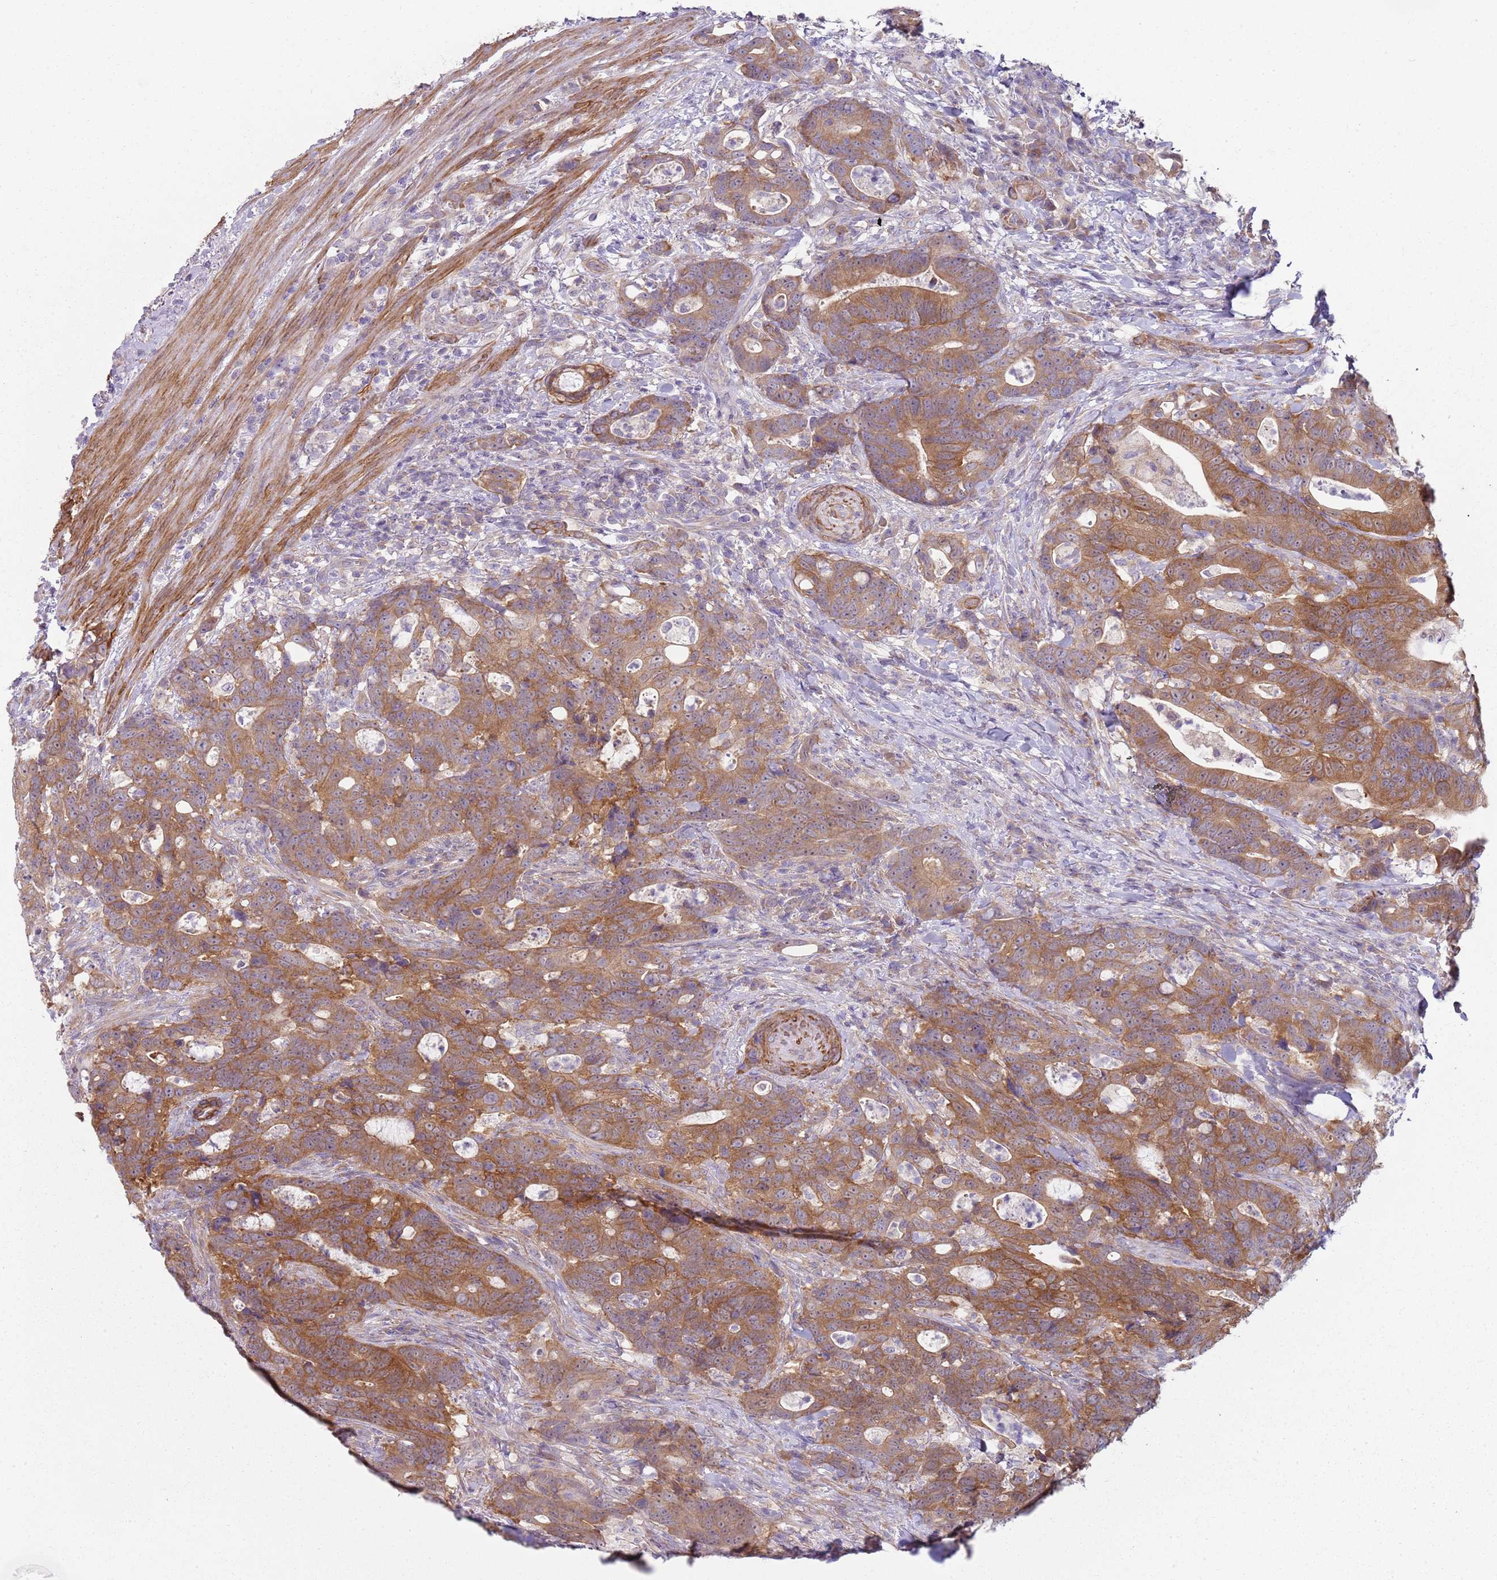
{"staining": {"intensity": "moderate", "quantity": ">75%", "location": "cytoplasmic/membranous"}, "tissue": "colorectal cancer", "cell_type": "Tumor cells", "image_type": "cancer", "snomed": [{"axis": "morphology", "description": "Adenocarcinoma, NOS"}, {"axis": "topography", "description": "Colon"}], "caption": "Protein expression analysis of human colorectal adenocarcinoma reveals moderate cytoplasmic/membranous positivity in about >75% of tumor cells. (brown staining indicates protein expression, while blue staining denotes nuclei).", "gene": "SLC26A6", "patient": {"sex": "female", "age": 82}}